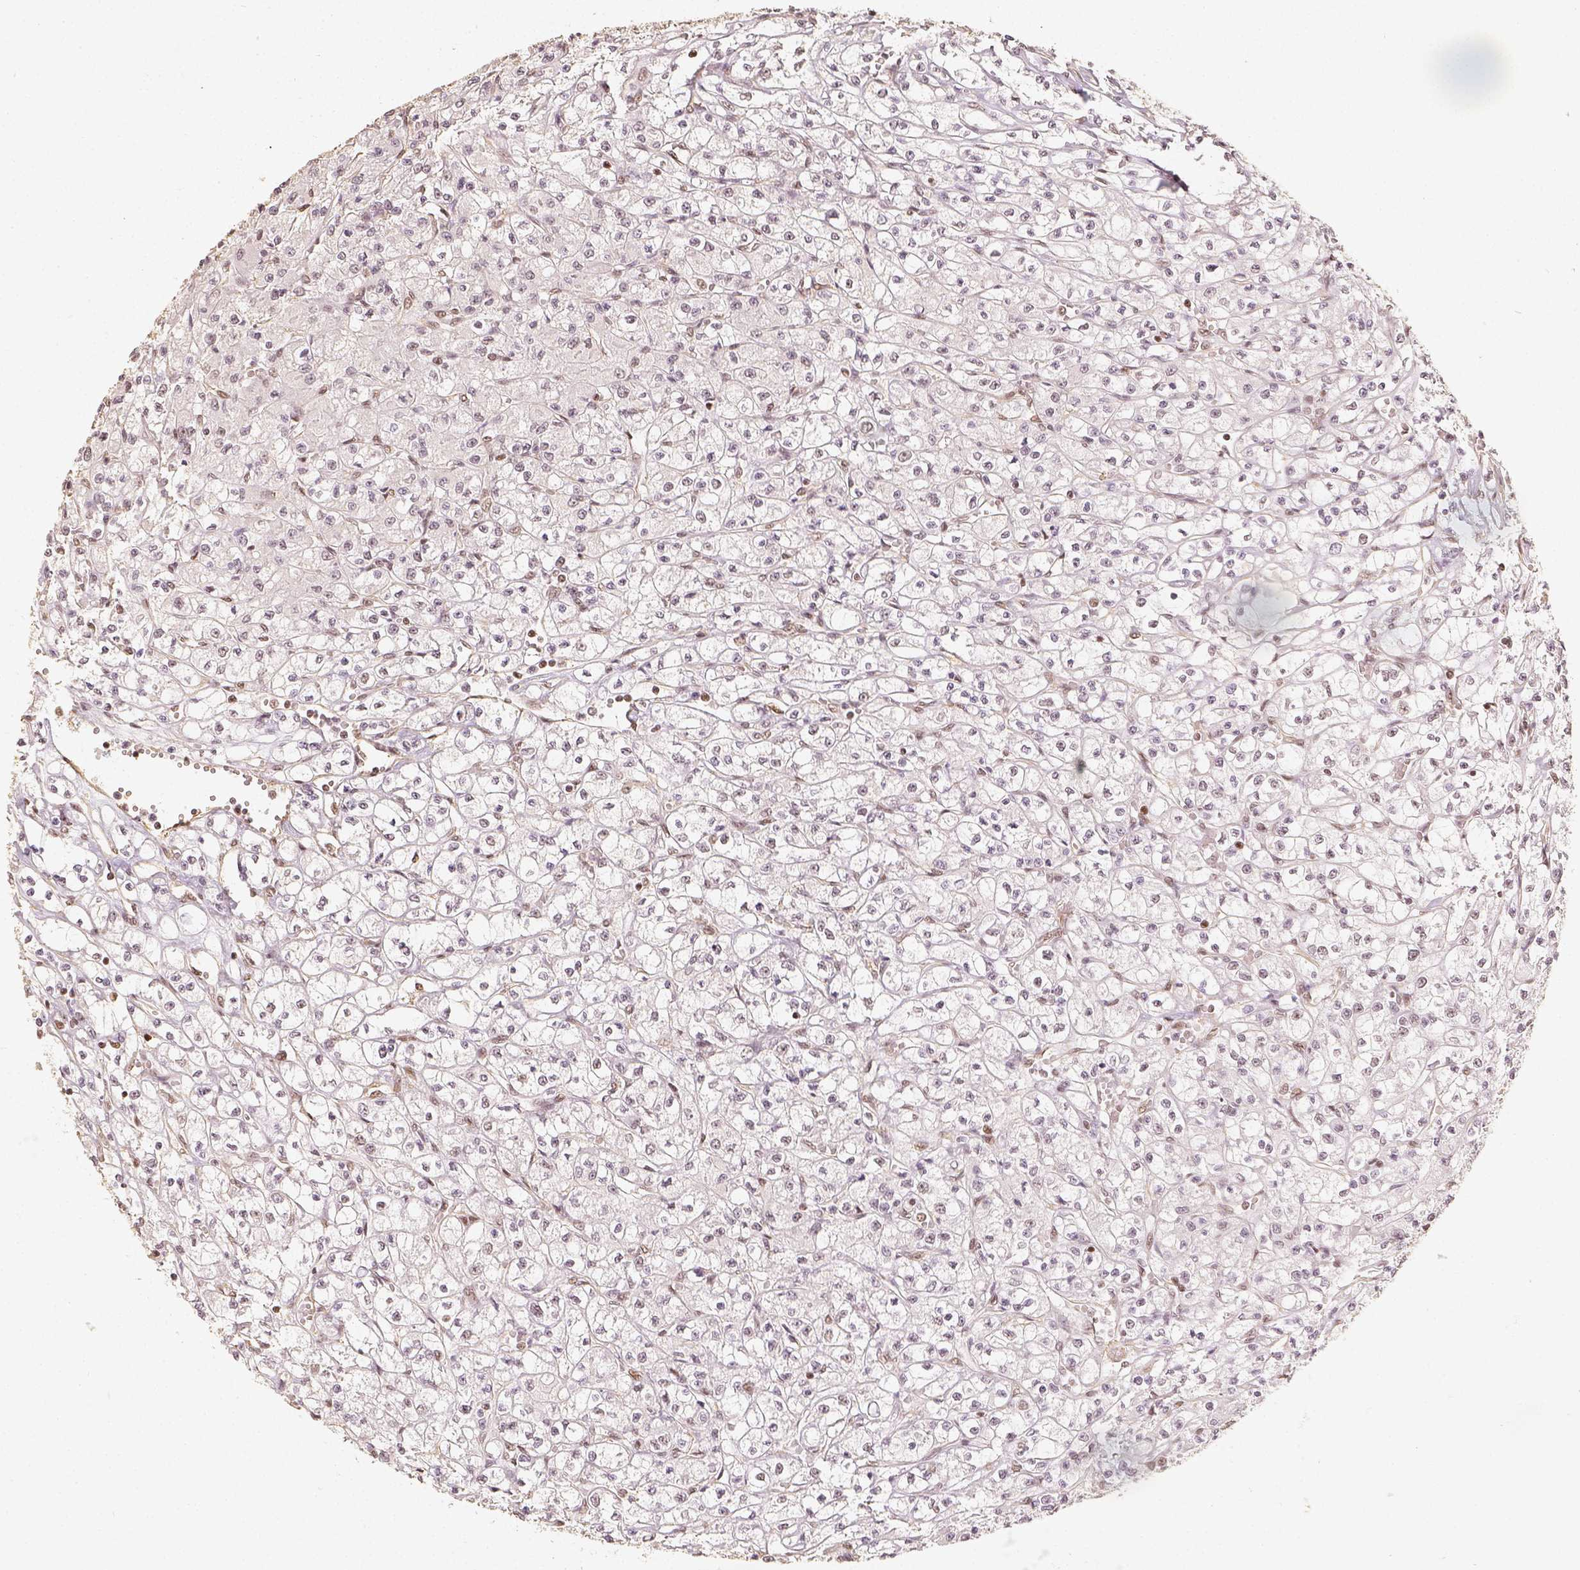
{"staining": {"intensity": "weak", "quantity": "<25%", "location": "nuclear"}, "tissue": "renal cancer", "cell_type": "Tumor cells", "image_type": "cancer", "snomed": [{"axis": "morphology", "description": "Adenocarcinoma, NOS"}, {"axis": "topography", "description": "Kidney"}], "caption": "This histopathology image is of renal cancer stained with immunohistochemistry (IHC) to label a protein in brown with the nuclei are counter-stained blue. There is no expression in tumor cells.", "gene": "HDAC1", "patient": {"sex": "female", "age": 70}}